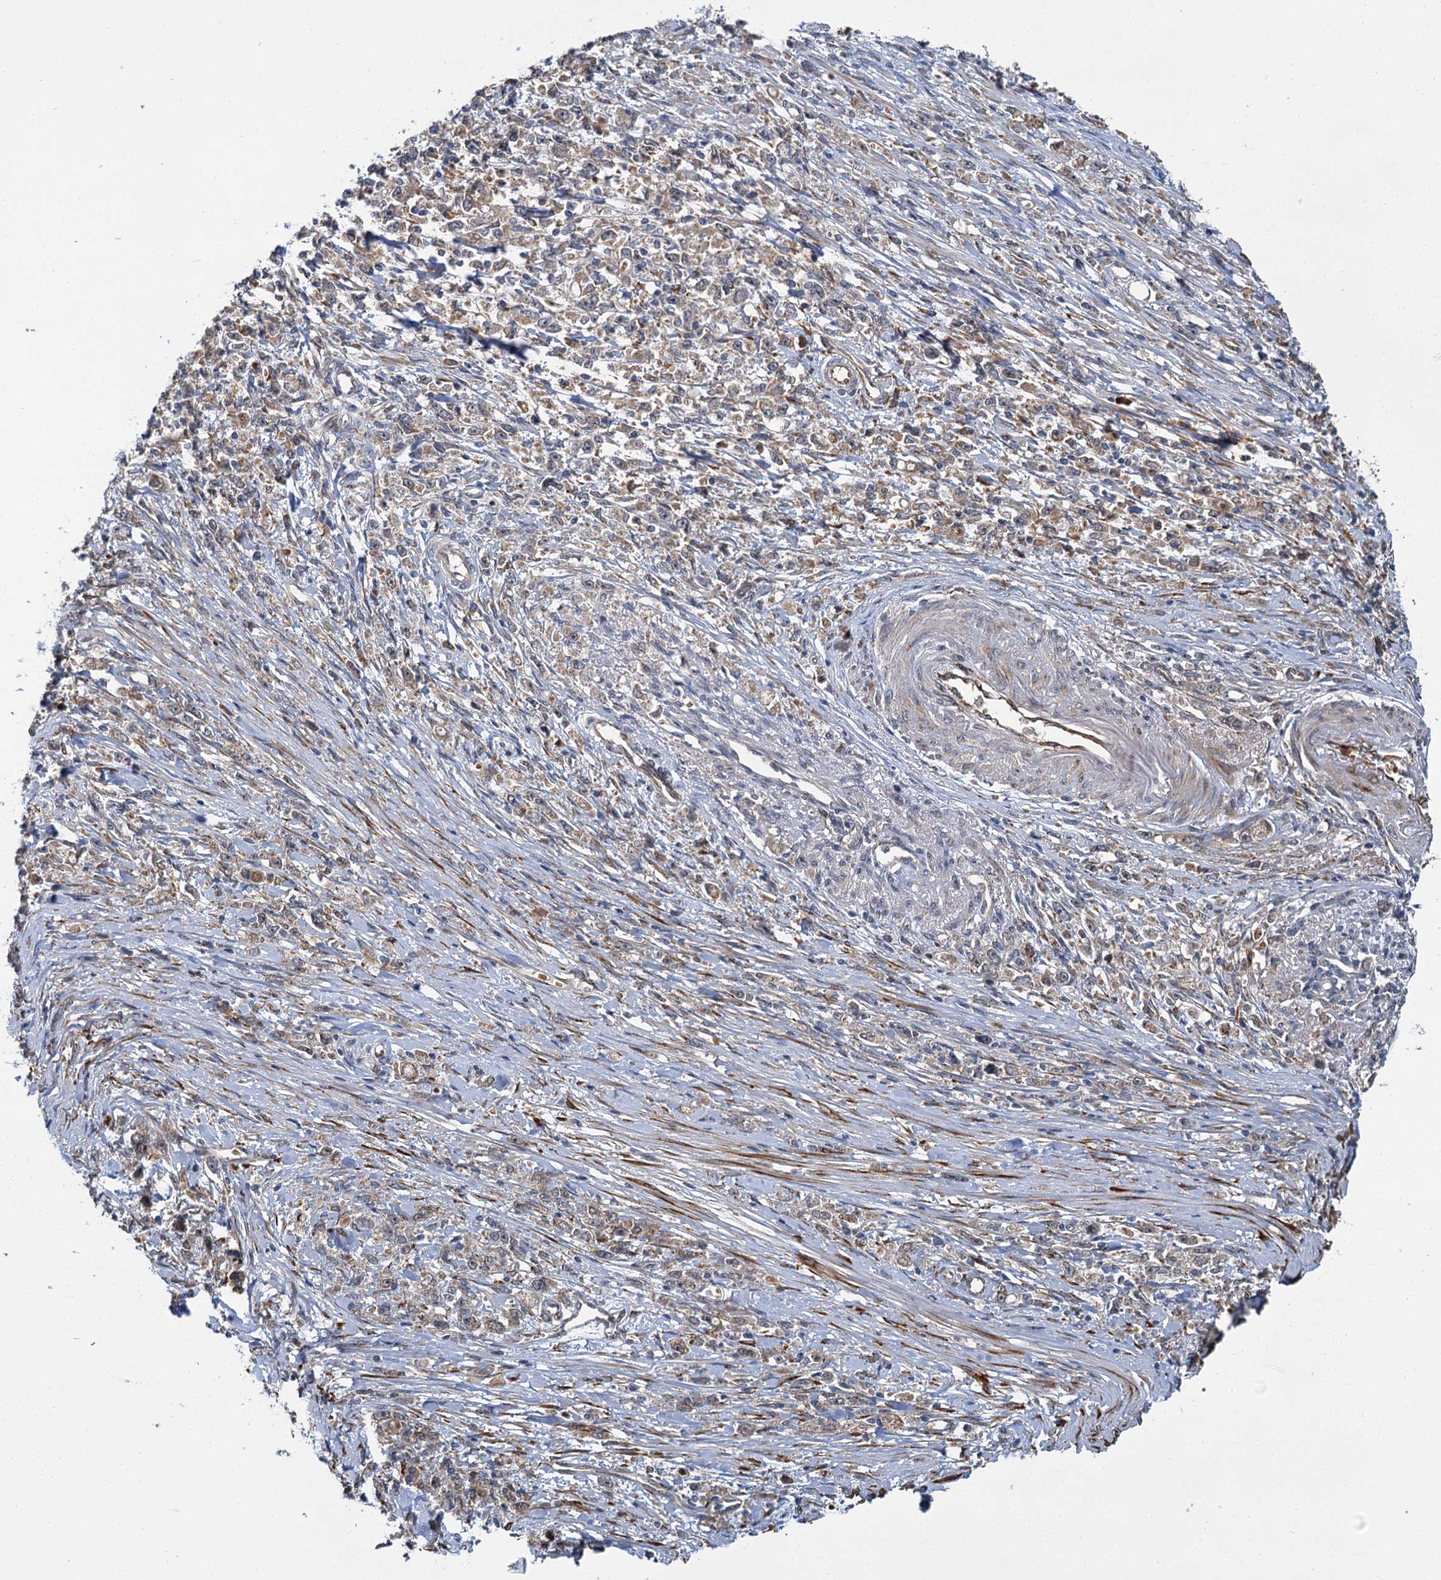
{"staining": {"intensity": "weak", "quantity": "25%-75%", "location": "cytoplasmic/membranous"}, "tissue": "stomach cancer", "cell_type": "Tumor cells", "image_type": "cancer", "snomed": [{"axis": "morphology", "description": "Adenocarcinoma, NOS"}, {"axis": "topography", "description": "Stomach"}], "caption": "IHC (DAB) staining of stomach adenocarcinoma shows weak cytoplasmic/membranous protein expression in about 25%-75% of tumor cells.", "gene": "APBA2", "patient": {"sex": "female", "age": 59}}